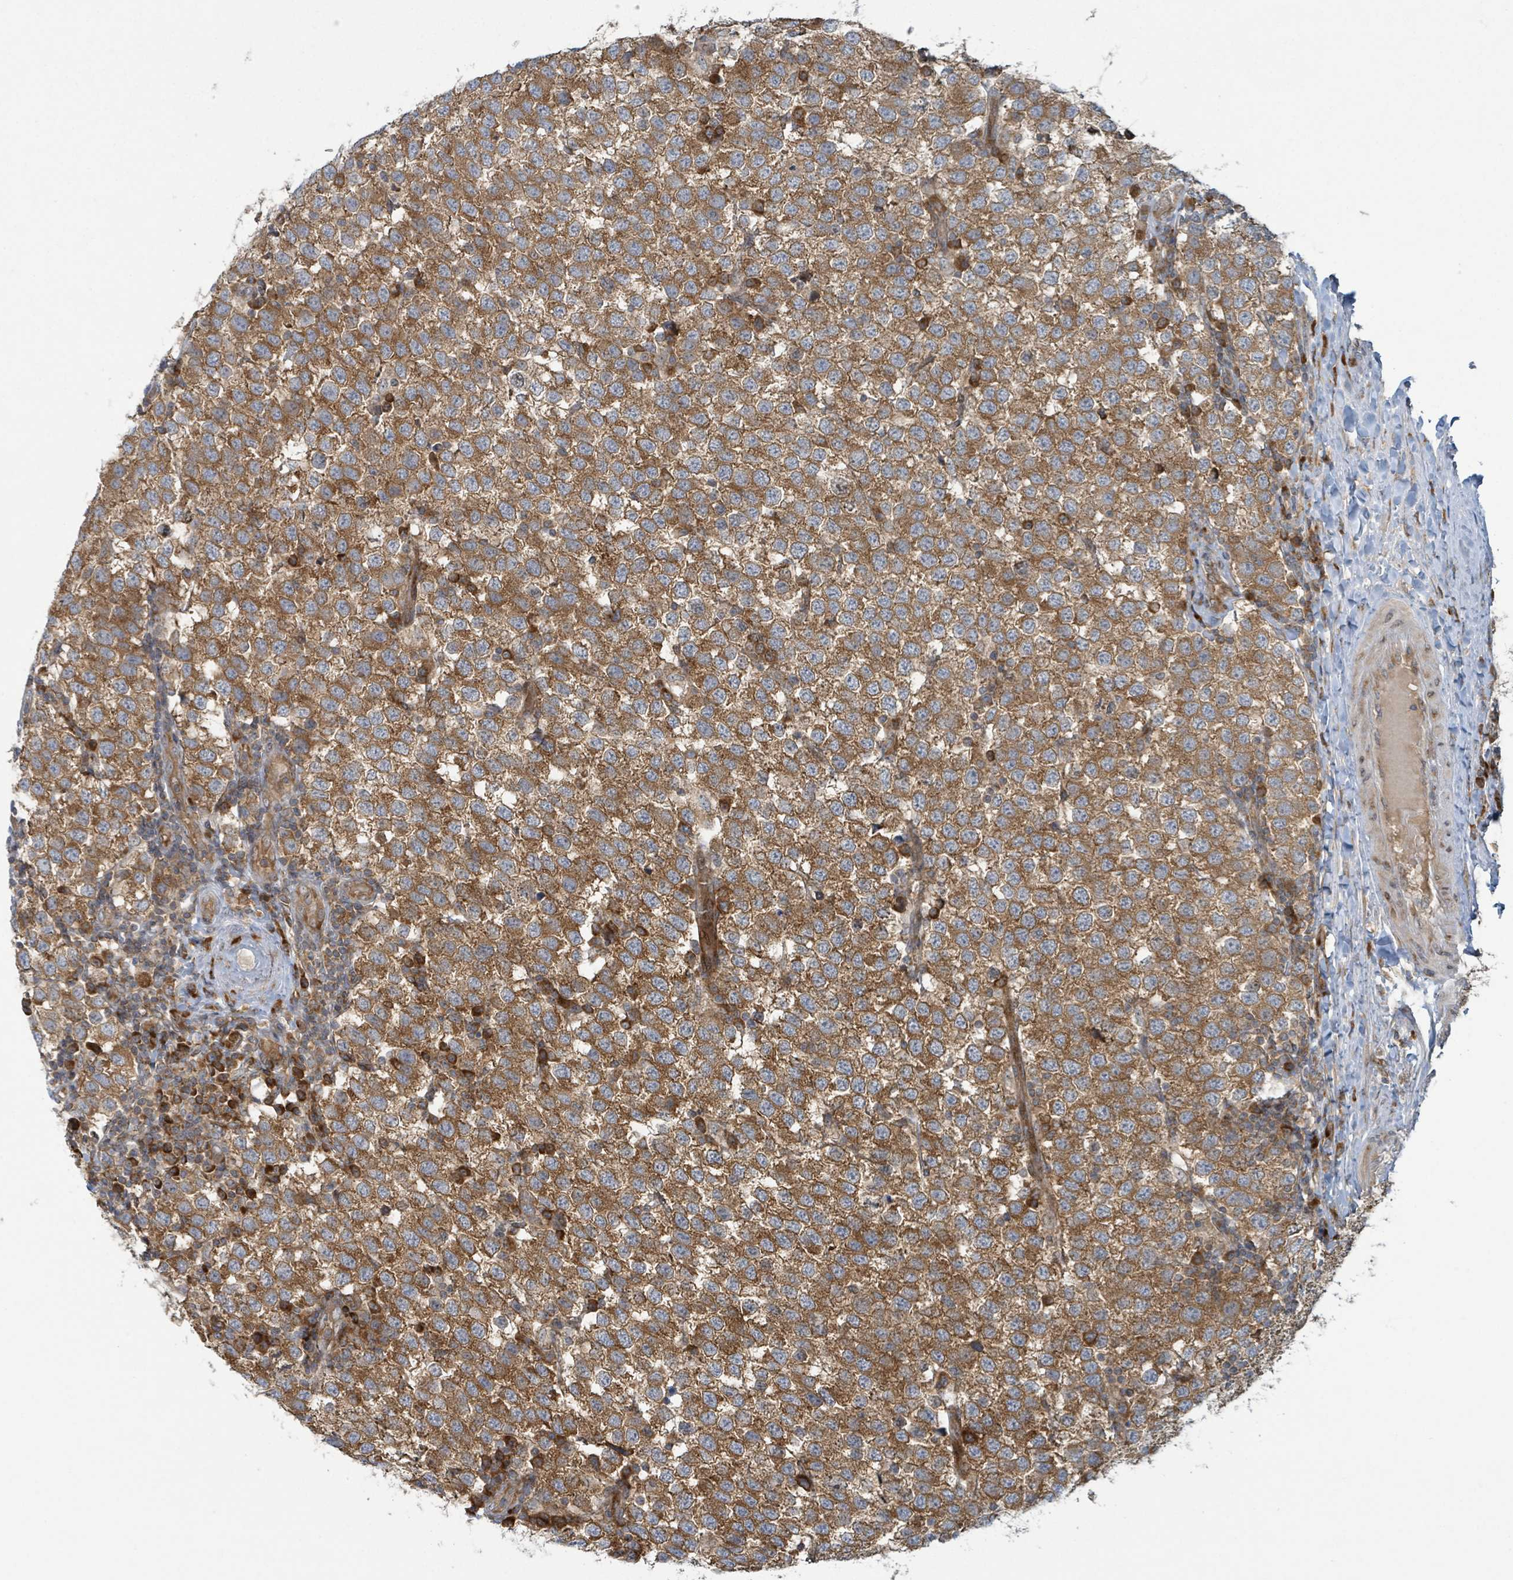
{"staining": {"intensity": "strong", "quantity": ">75%", "location": "cytoplasmic/membranous"}, "tissue": "testis cancer", "cell_type": "Tumor cells", "image_type": "cancer", "snomed": [{"axis": "morphology", "description": "Seminoma, NOS"}, {"axis": "topography", "description": "Testis"}], "caption": "This is a photomicrograph of immunohistochemistry (IHC) staining of testis seminoma, which shows strong staining in the cytoplasmic/membranous of tumor cells.", "gene": "OR51E1", "patient": {"sex": "male", "age": 34}}